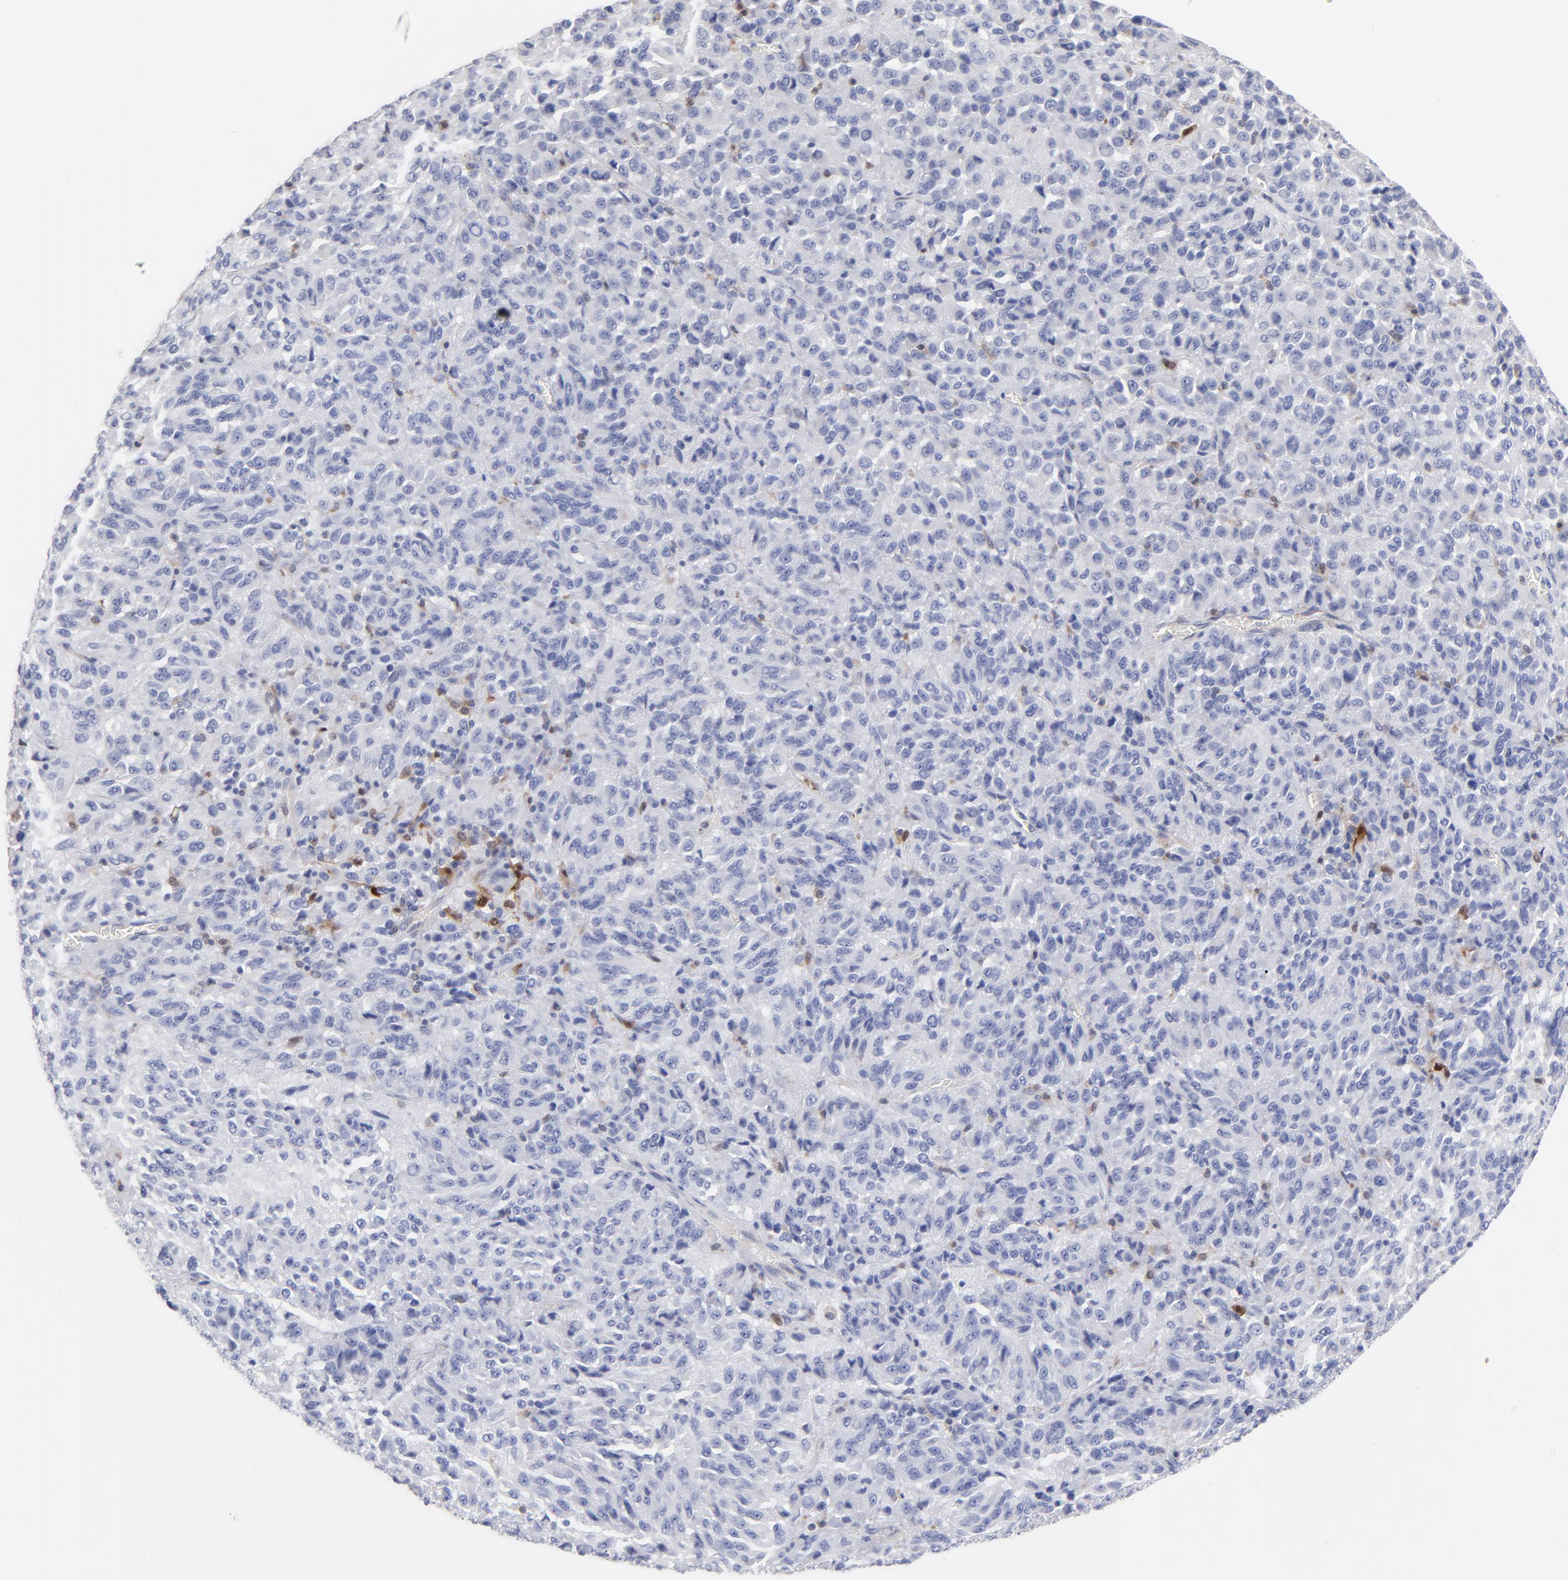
{"staining": {"intensity": "weak", "quantity": "<25%", "location": "cytoplasmic/membranous"}, "tissue": "melanoma", "cell_type": "Tumor cells", "image_type": "cancer", "snomed": [{"axis": "morphology", "description": "Malignant melanoma, Metastatic site"}, {"axis": "topography", "description": "Lung"}], "caption": "DAB (3,3'-diaminobenzidine) immunohistochemical staining of melanoma reveals no significant expression in tumor cells. (Stains: DAB (3,3'-diaminobenzidine) immunohistochemistry with hematoxylin counter stain, Microscopy: brightfield microscopy at high magnification).", "gene": "BID", "patient": {"sex": "male", "age": 64}}